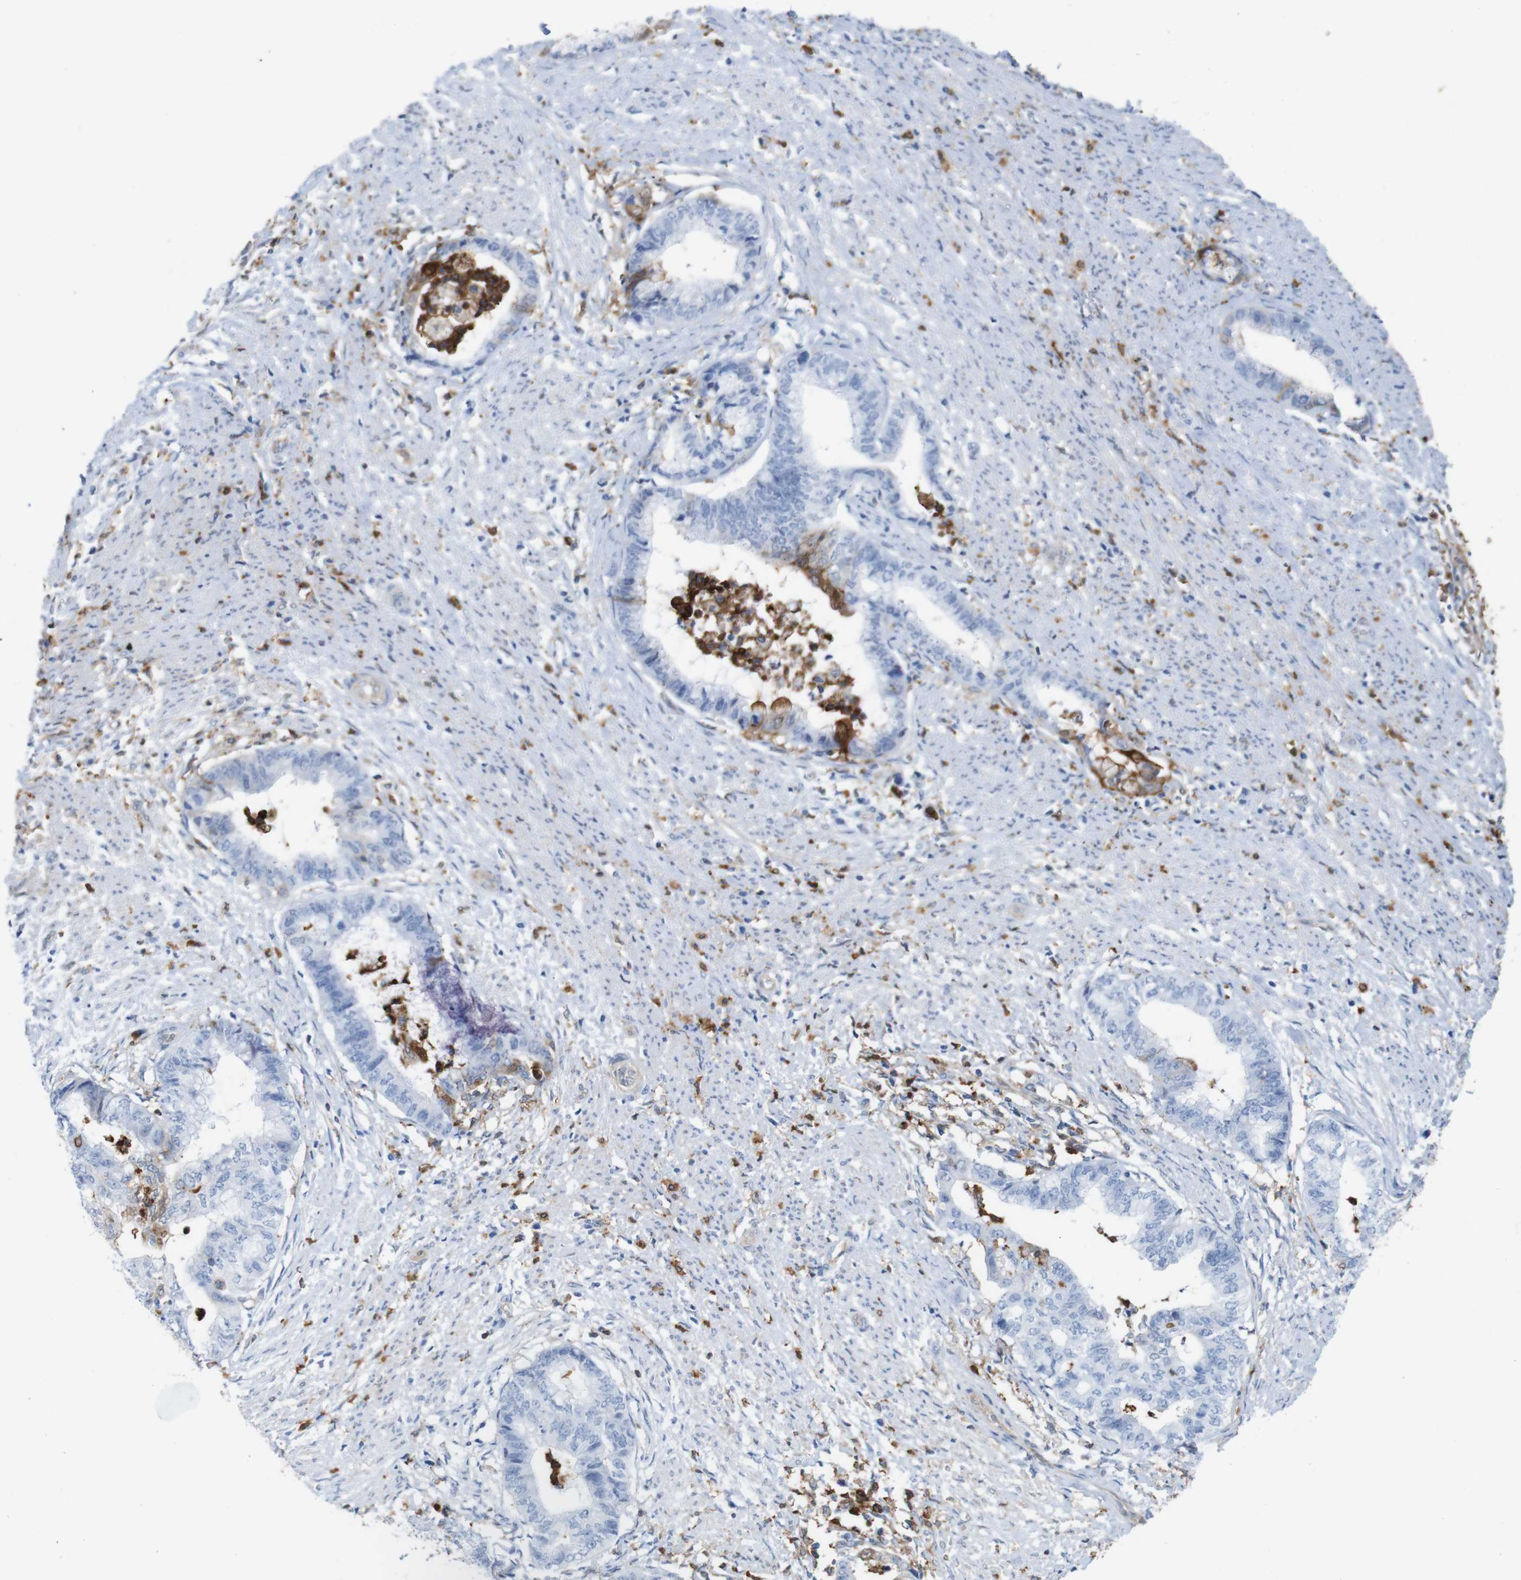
{"staining": {"intensity": "negative", "quantity": "none", "location": "none"}, "tissue": "endometrial cancer", "cell_type": "Tumor cells", "image_type": "cancer", "snomed": [{"axis": "morphology", "description": "Necrosis, NOS"}, {"axis": "morphology", "description": "Adenocarcinoma, NOS"}, {"axis": "topography", "description": "Endometrium"}], "caption": "Protein analysis of endometrial cancer demonstrates no significant staining in tumor cells.", "gene": "ANXA1", "patient": {"sex": "female", "age": 79}}